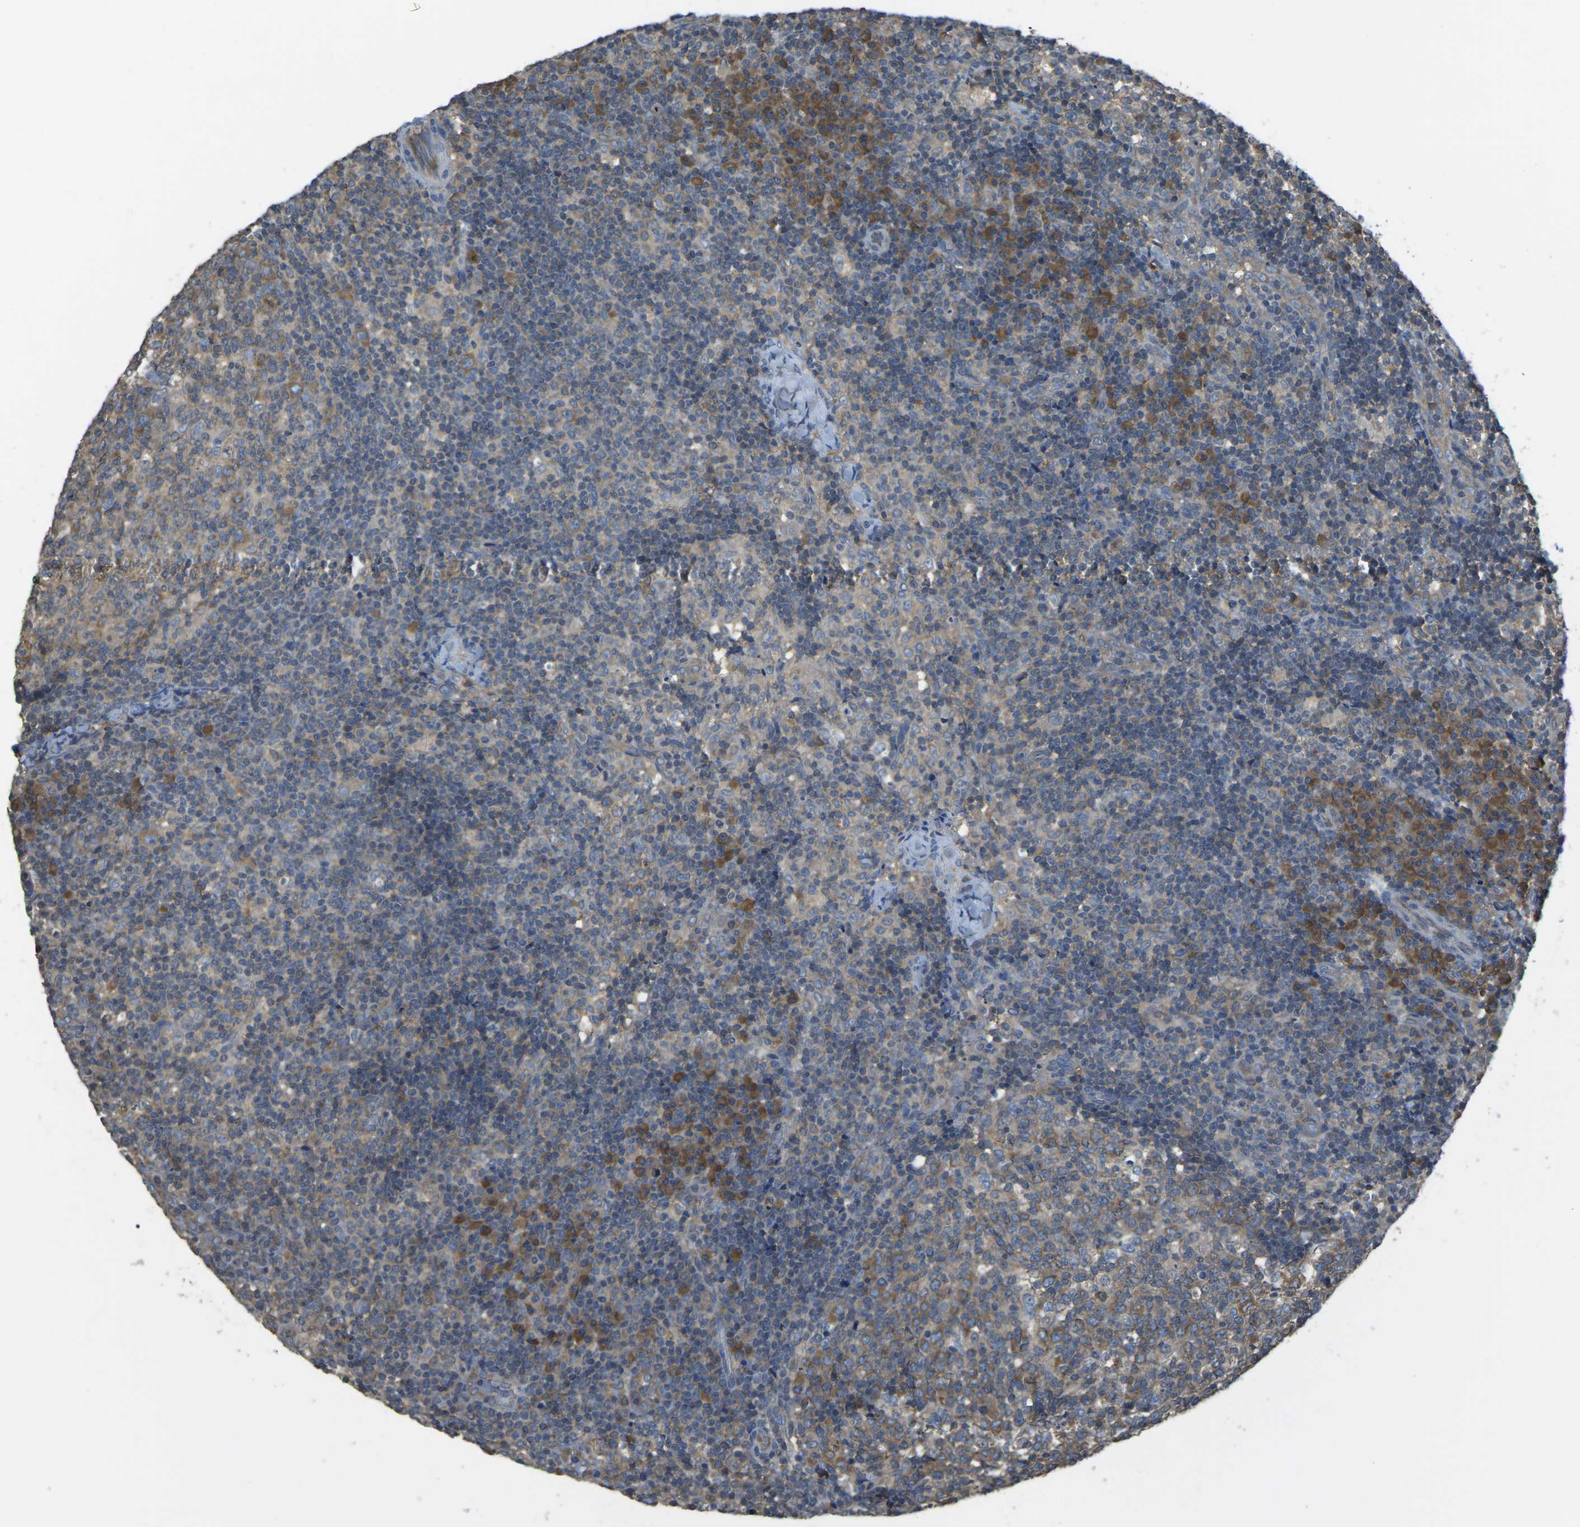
{"staining": {"intensity": "moderate", "quantity": ">75%", "location": "cytoplasmic/membranous"}, "tissue": "lymph node", "cell_type": "Germinal center cells", "image_type": "normal", "snomed": [{"axis": "morphology", "description": "Normal tissue, NOS"}, {"axis": "morphology", "description": "Inflammation, NOS"}, {"axis": "topography", "description": "Lymph node"}], "caption": "A micrograph showing moderate cytoplasmic/membranous expression in about >75% of germinal center cells in unremarkable lymph node, as visualized by brown immunohistochemical staining.", "gene": "AIMP1", "patient": {"sex": "male", "age": 55}}